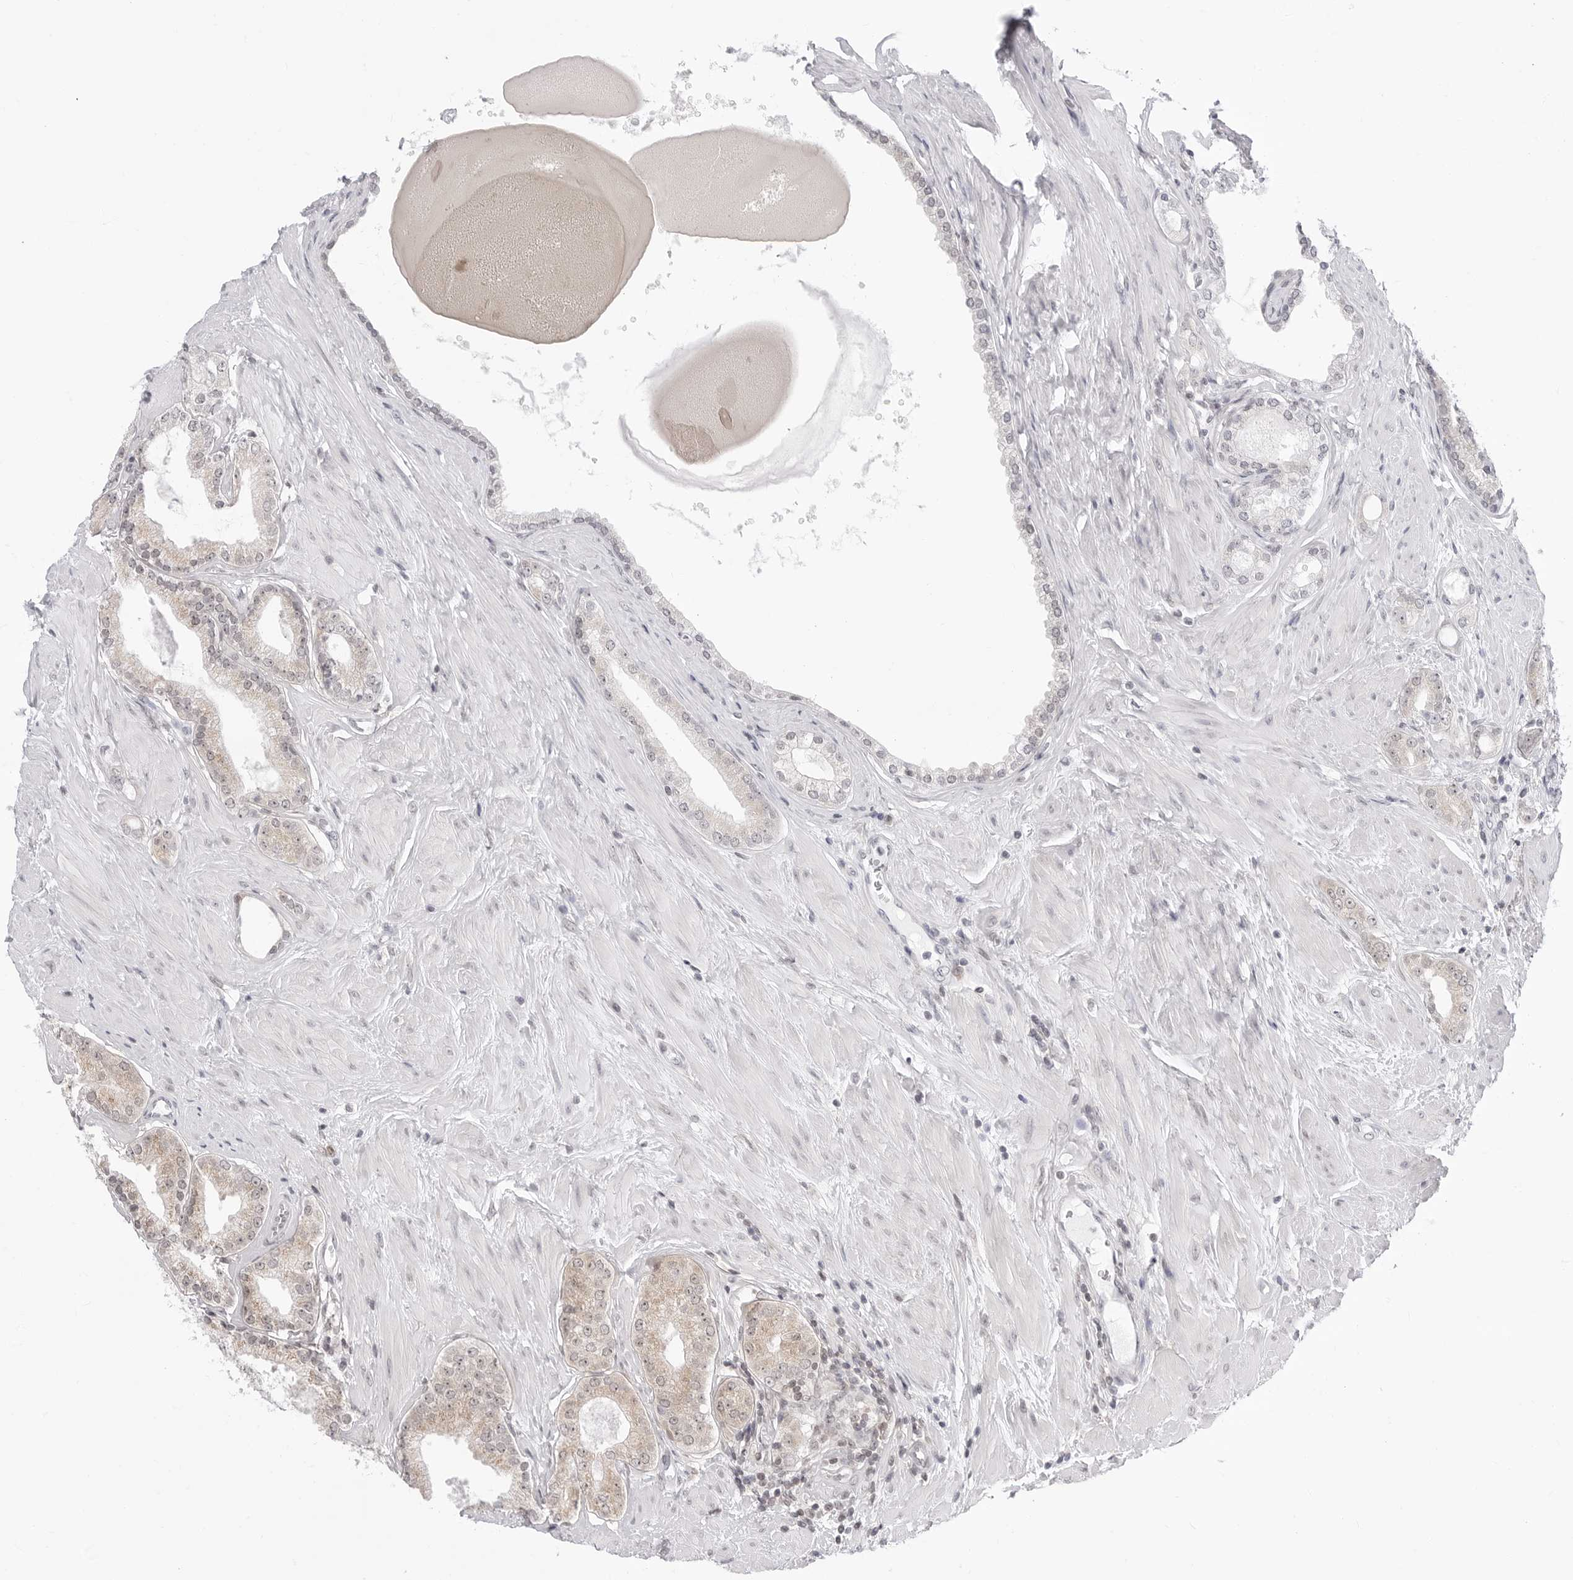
{"staining": {"intensity": "weak", "quantity": "25%-75%", "location": "cytoplasmic/membranous"}, "tissue": "prostate cancer", "cell_type": "Tumor cells", "image_type": "cancer", "snomed": [{"axis": "morphology", "description": "Adenocarcinoma, Low grade"}, {"axis": "topography", "description": "Prostate"}], "caption": "IHC histopathology image of neoplastic tissue: human prostate adenocarcinoma (low-grade) stained using immunohistochemistry exhibits low levels of weak protein expression localized specifically in the cytoplasmic/membranous of tumor cells, appearing as a cytoplasmic/membranous brown color.", "gene": "PPP2R5C", "patient": {"sex": "male", "age": 62}}